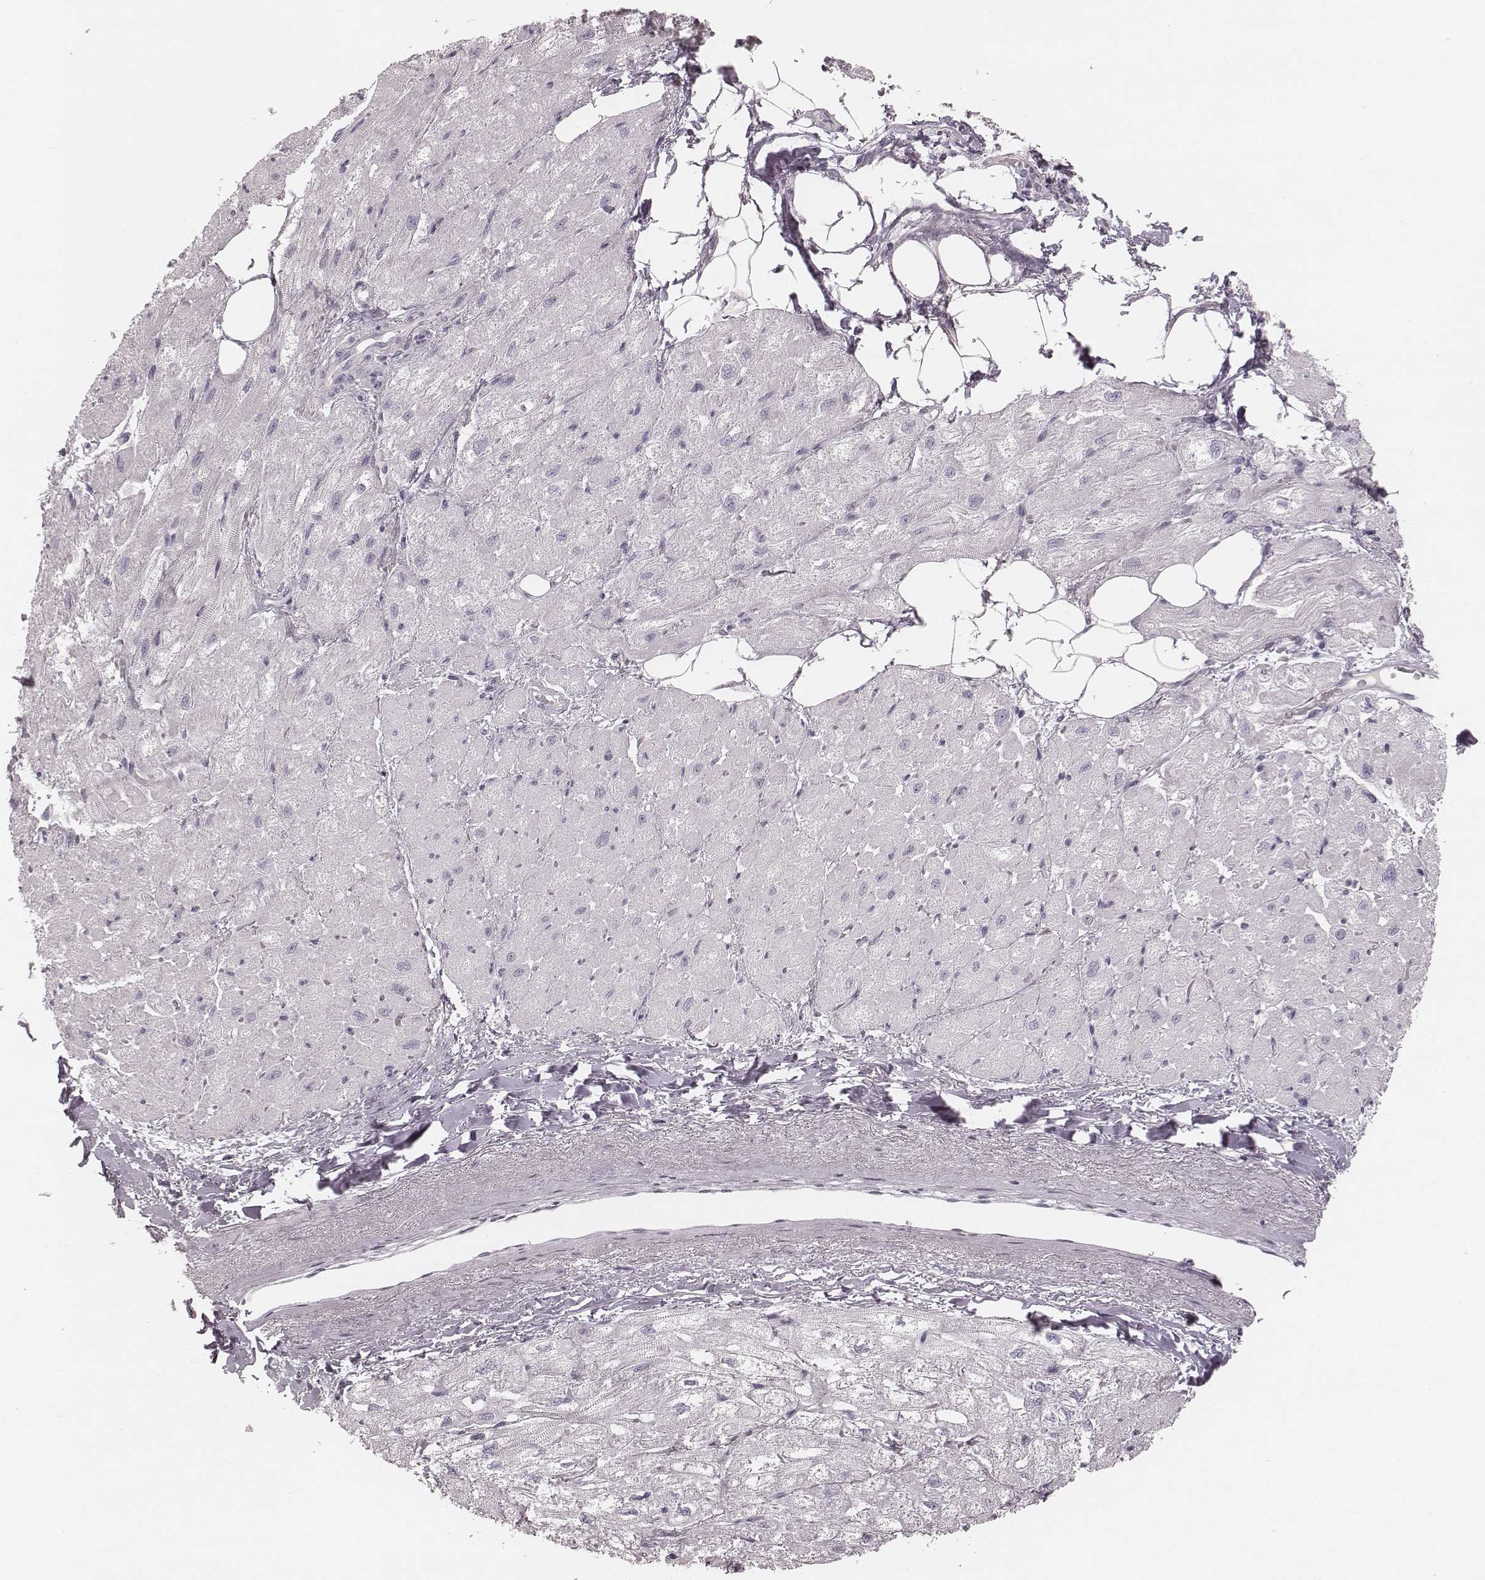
{"staining": {"intensity": "negative", "quantity": "none", "location": "none"}, "tissue": "heart muscle", "cell_type": "Cardiomyocytes", "image_type": "normal", "snomed": [{"axis": "morphology", "description": "Normal tissue, NOS"}, {"axis": "topography", "description": "Heart"}], "caption": "IHC photomicrograph of normal heart muscle stained for a protein (brown), which shows no positivity in cardiomyocytes. Brightfield microscopy of immunohistochemistry stained with DAB (brown) and hematoxylin (blue), captured at high magnification.", "gene": "S100Z", "patient": {"sex": "female", "age": 69}}